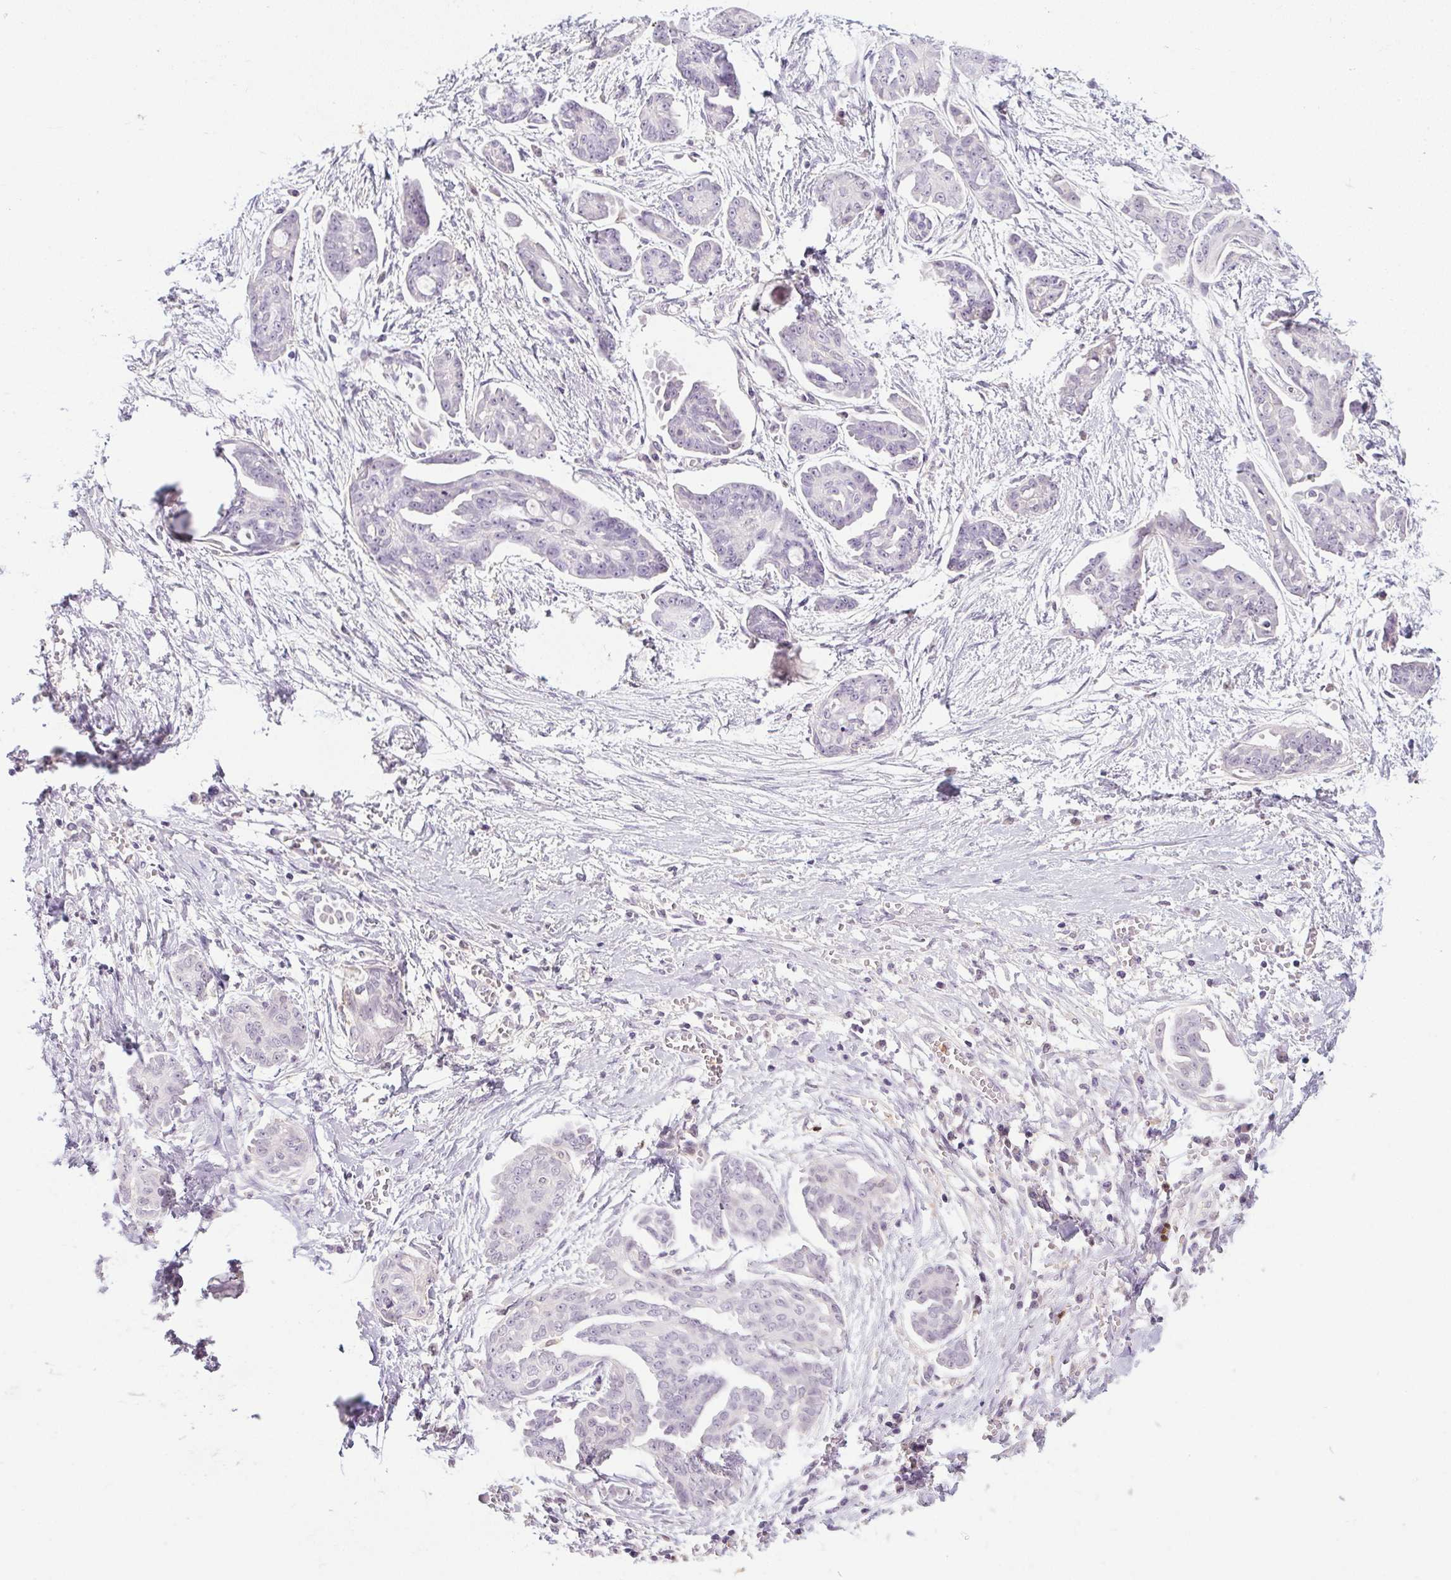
{"staining": {"intensity": "negative", "quantity": "none", "location": "none"}, "tissue": "ovarian cancer", "cell_type": "Tumor cells", "image_type": "cancer", "snomed": [{"axis": "morphology", "description": "Cystadenocarcinoma, serous, NOS"}, {"axis": "topography", "description": "Ovary"}], "caption": "Serous cystadenocarcinoma (ovarian) was stained to show a protein in brown. There is no significant positivity in tumor cells. (Brightfield microscopy of DAB (3,3'-diaminobenzidine) immunohistochemistry (IHC) at high magnification).", "gene": "DNAJC5G", "patient": {"sex": "female", "age": 71}}